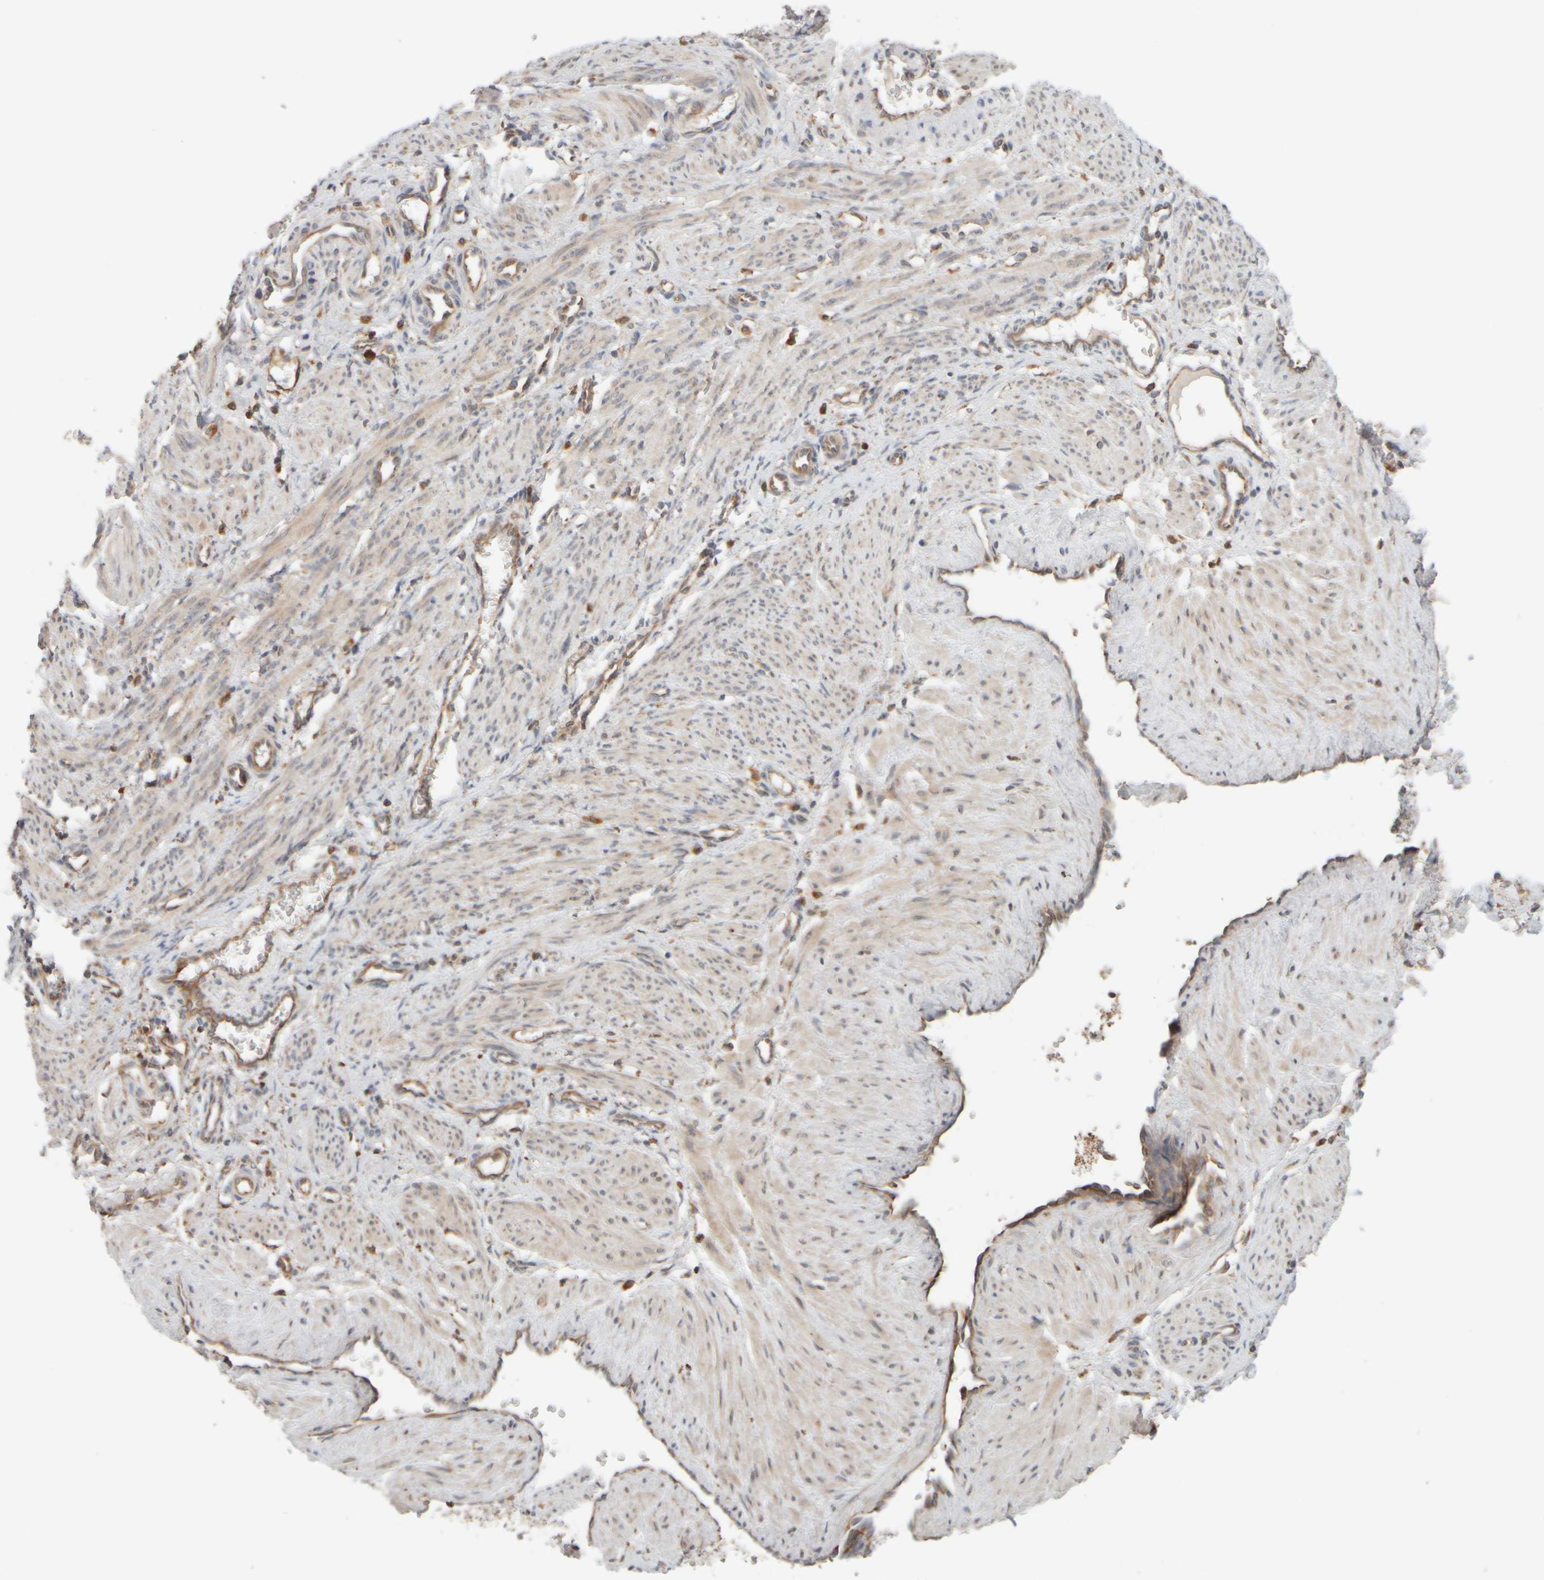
{"staining": {"intensity": "weak", "quantity": "<25%", "location": "cytoplasmic/membranous"}, "tissue": "smooth muscle", "cell_type": "Smooth muscle cells", "image_type": "normal", "snomed": [{"axis": "morphology", "description": "Normal tissue, NOS"}, {"axis": "topography", "description": "Endometrium"}], "caption": "Photomicrograph shows no protein expression in smooth muscle cells of unremarkable smooth muscle. (DAB (3,3'-diaminobenzidine) immunohistochemistry, high magnification).", "gene": "EIF2B3", "patient": {"sex": "female", "age": 33}}